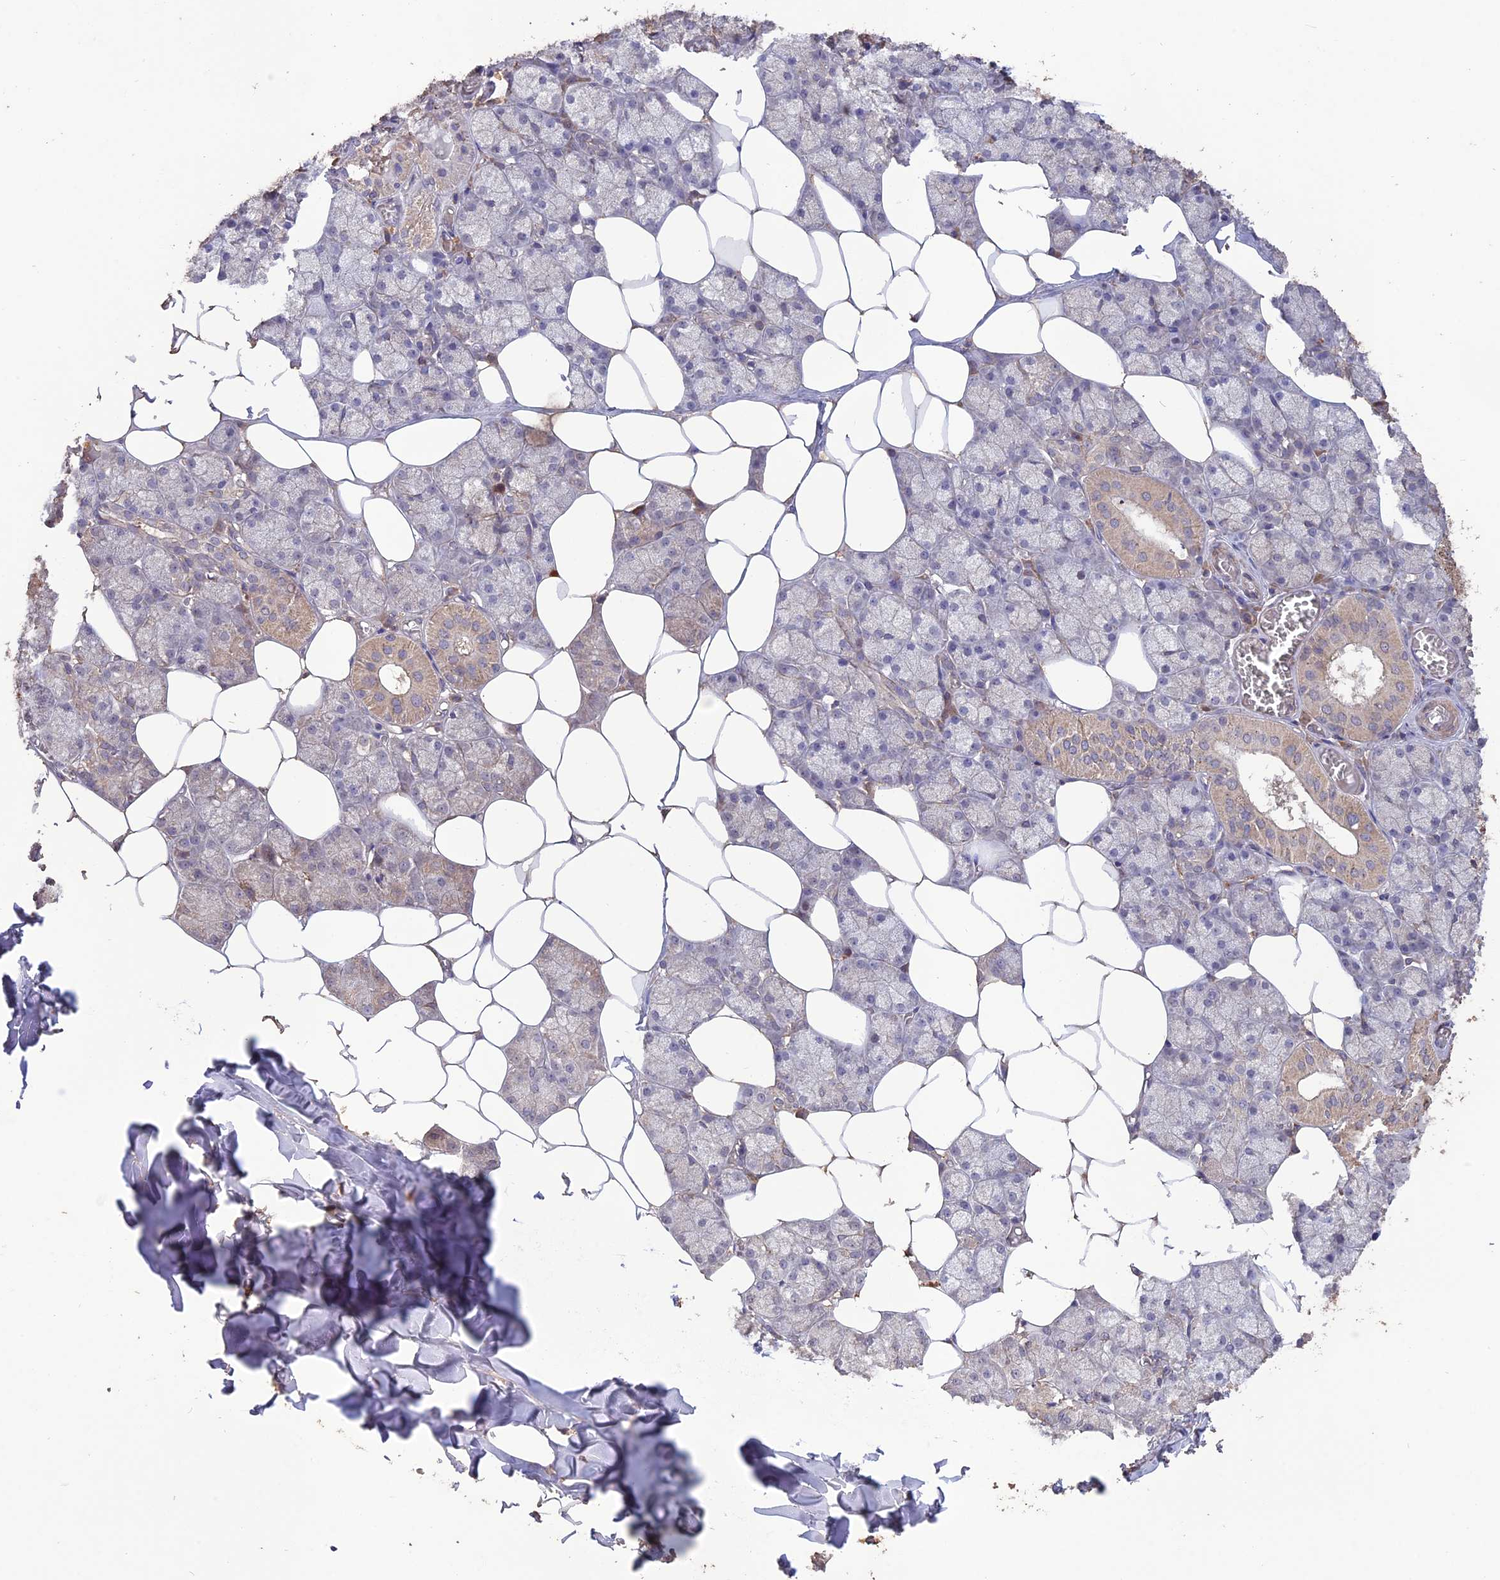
{"staining": {"intensity": "moderate", "quantity": "<25%", "location": "cytoplasmic/membranous"}, "tissue": "salivary gland", "cell_type": "Glandular cells", "image_type": "normal", "snomed": [{"axis": "morphology", "description": "Normal tissue, NOS"}, {"axis": "topography", "description": "Salivary gland"}], "caption": "High-power microscopy captured an IHC image of benign salivary gland, revealing moderate cytoplasmic/membranous expression in approximately <25% of glandular cells.", "gene": "LAYN", "patient": {"sex": "male", "age": 62}}